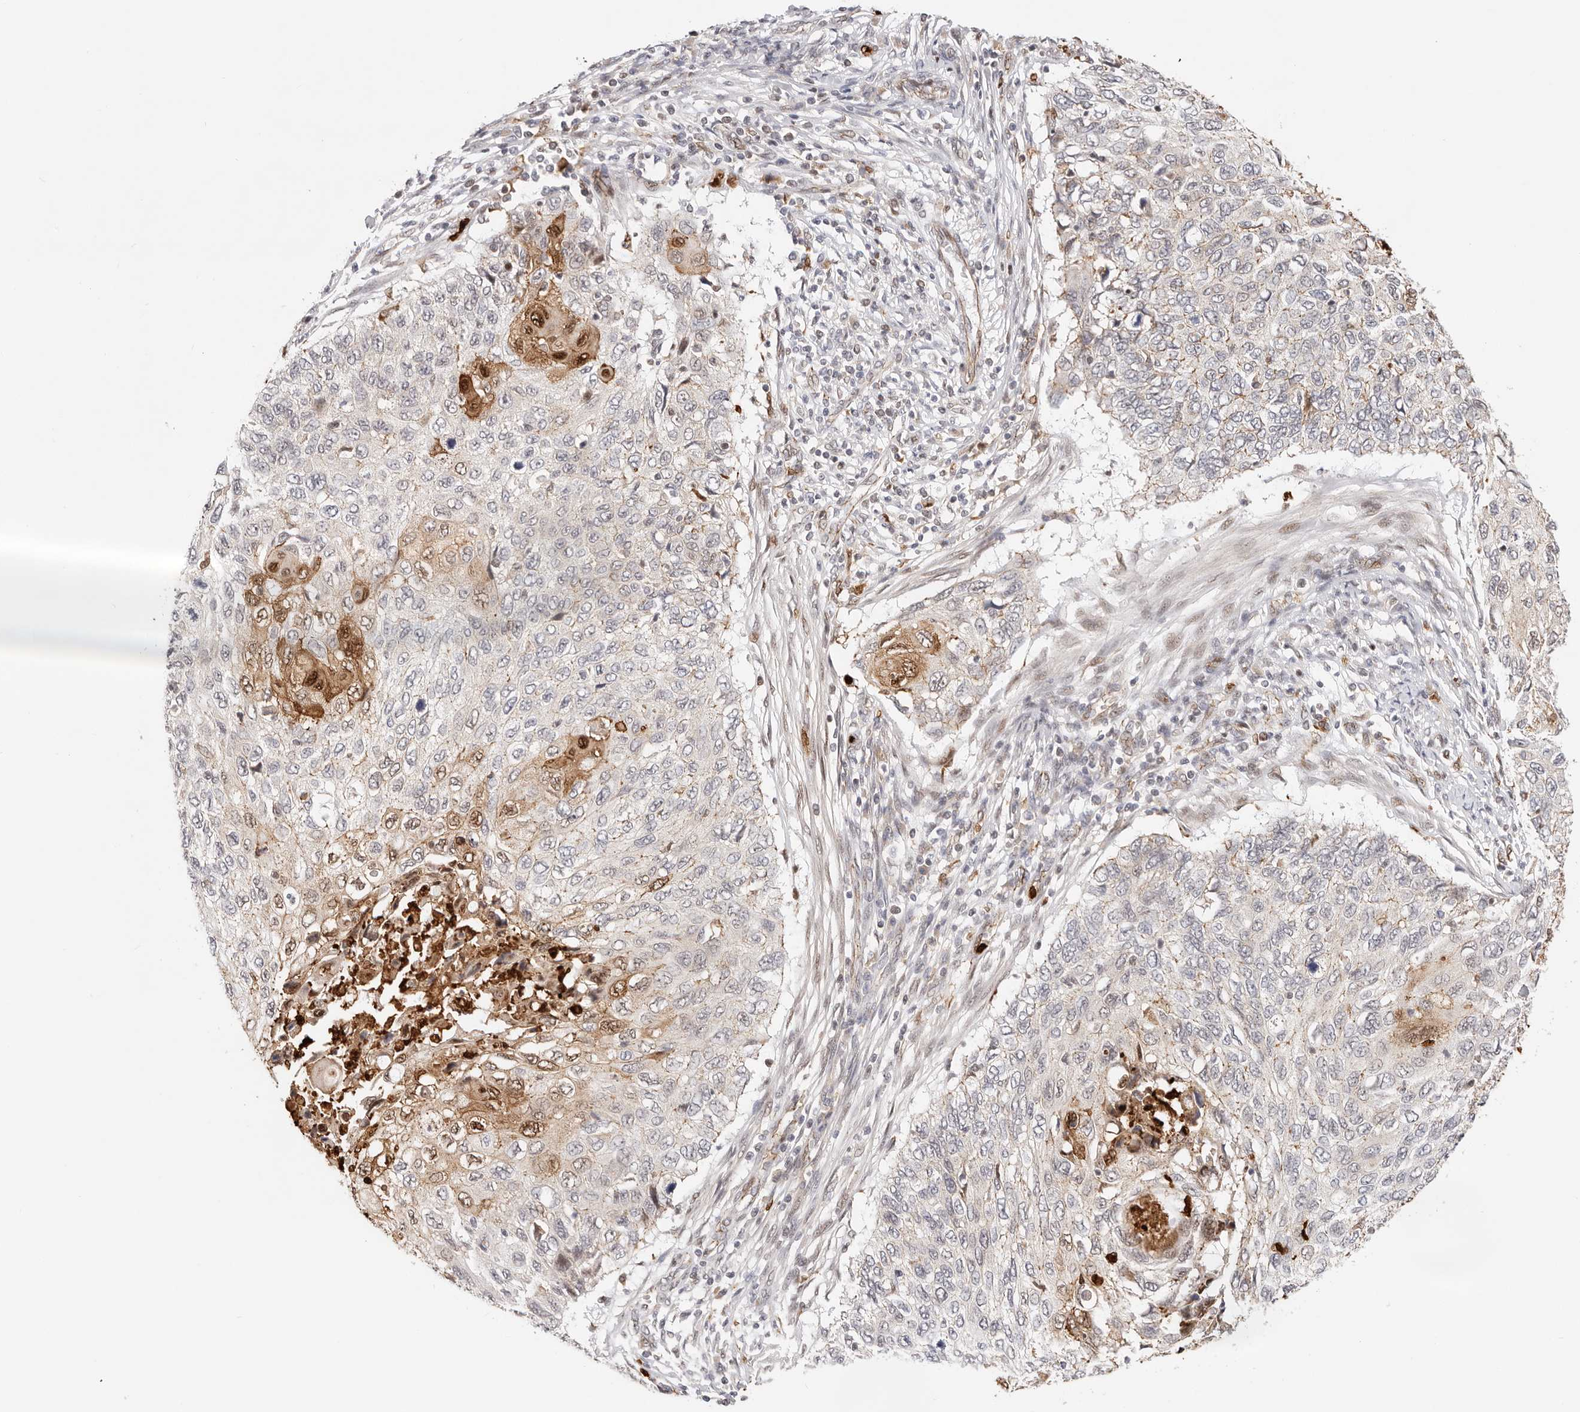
{"staining": {"intensity": "moderate", "quantity": "<25%", "location": "cytoplasmic/membranous,nuclear"}, "tissue": "cervical cancer", "cell_type": "Tumor cells", "image_type": "cancer", "snomed": [{"axis": "morphology", "description": "Squamous cell carcinoma, NOS"}, {"axis": "topography", "description": "Cervix"}], "caption": "Immunohistochemical staining of cervical cancer exhibits low levels of moderate cytoplasmic/membranous and nuclear staining in about <25% of tumor cells.", "gene": "AFDN", "patient": {"sex": "female", "age": 70}}